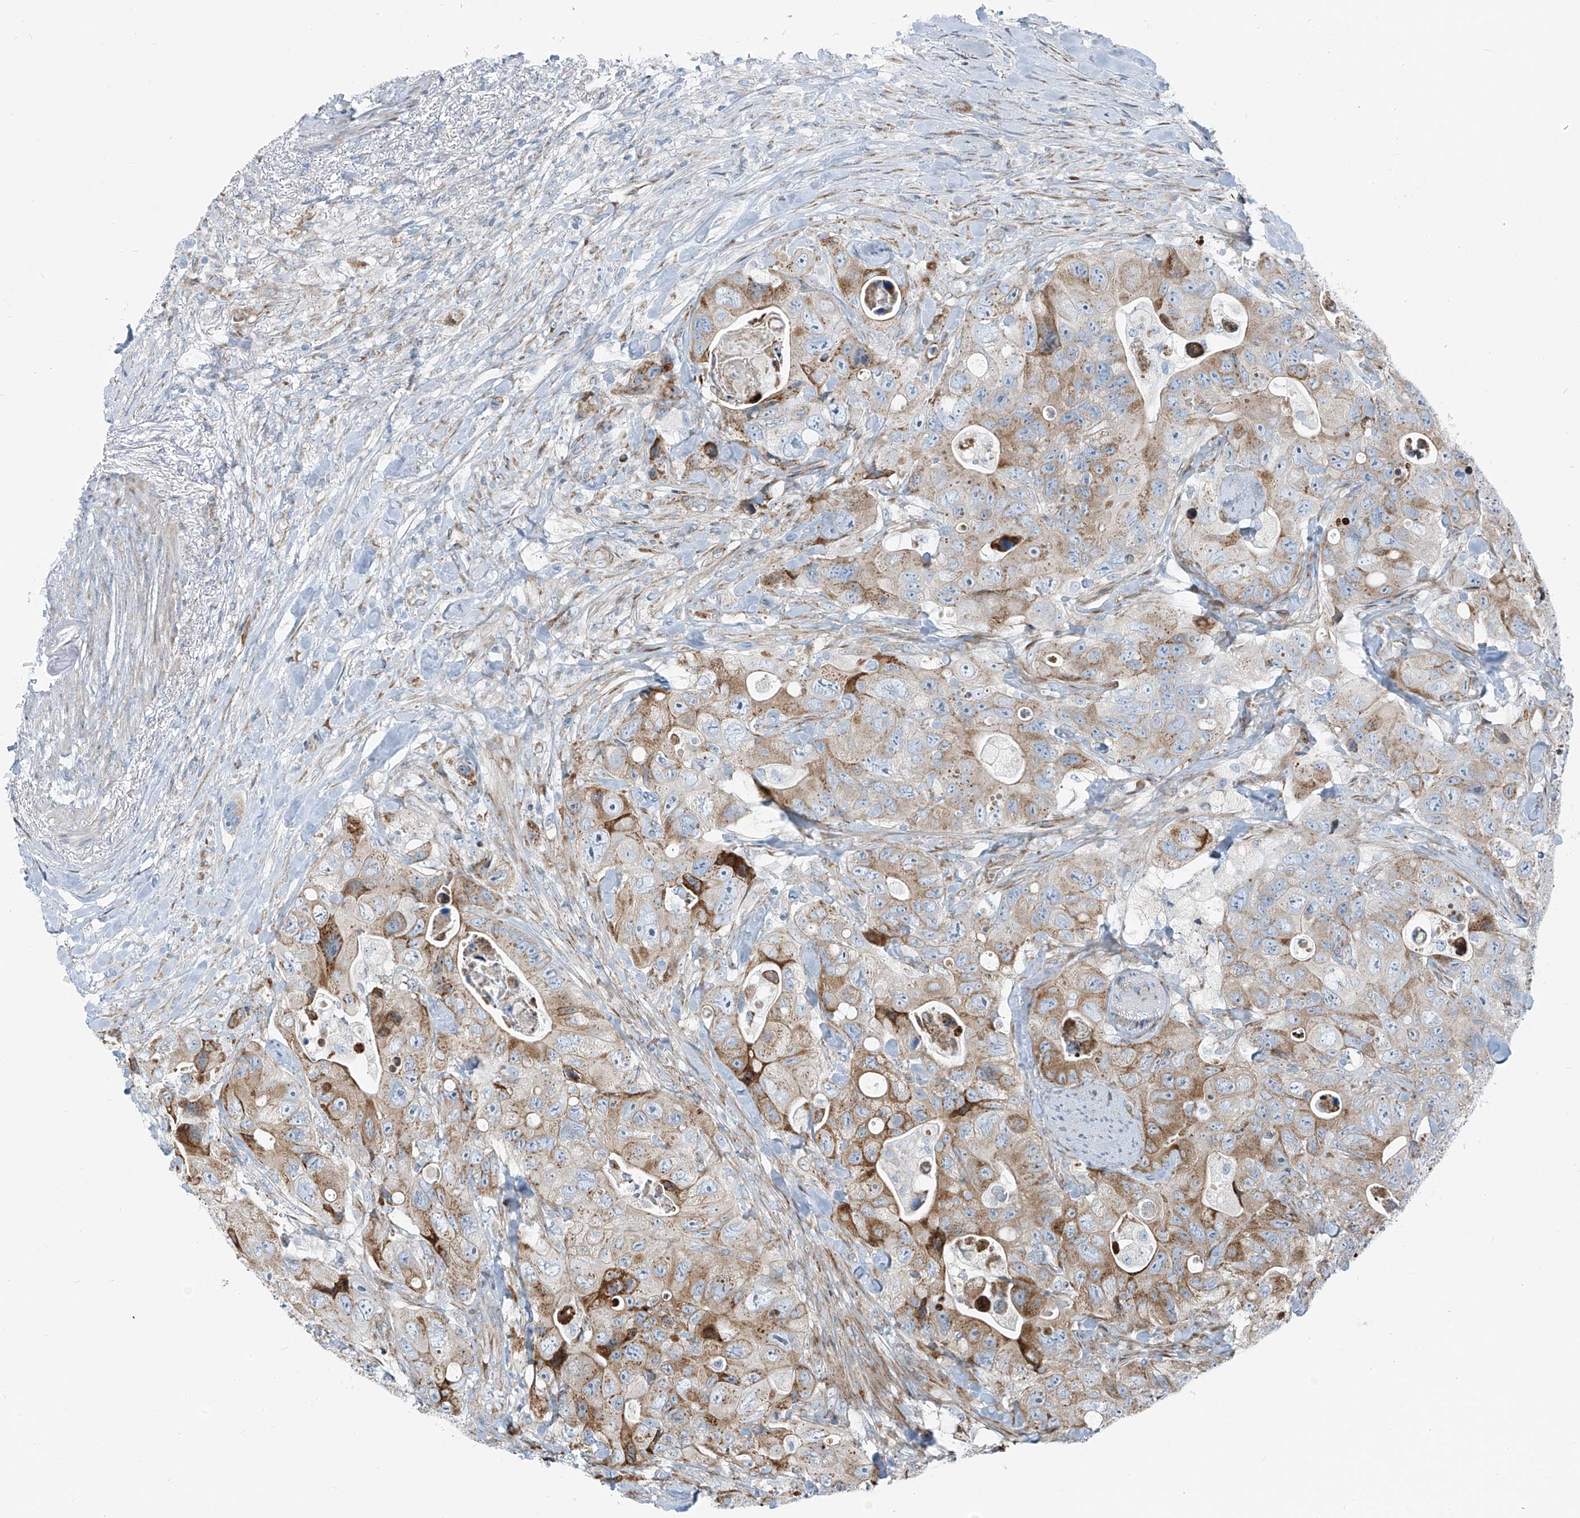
{"staining": {"intensity": "moderate", "quantity": "25%-75%", "location": "cytoplasmic/membranous"}, "tissue": "colorectal cancer", "cell_type": "Tumor cells", "image_type": "cancer", "snomed": [{"axis": "morphology", "description": "Adenocarcinoma, NOS"}, {"axis": "topography", "description": "Colon"}], "caption": "DAB (3,3'-diaminobenzidine) immunohistochemical staining of colorectal adenocarcinoma demonstrates moderate cytoplasmic/membranous protein staining in approximately 25%-75% of tumor cells.", "gene": "HIC2", "patient": {"sex": "female", "age": 46}}